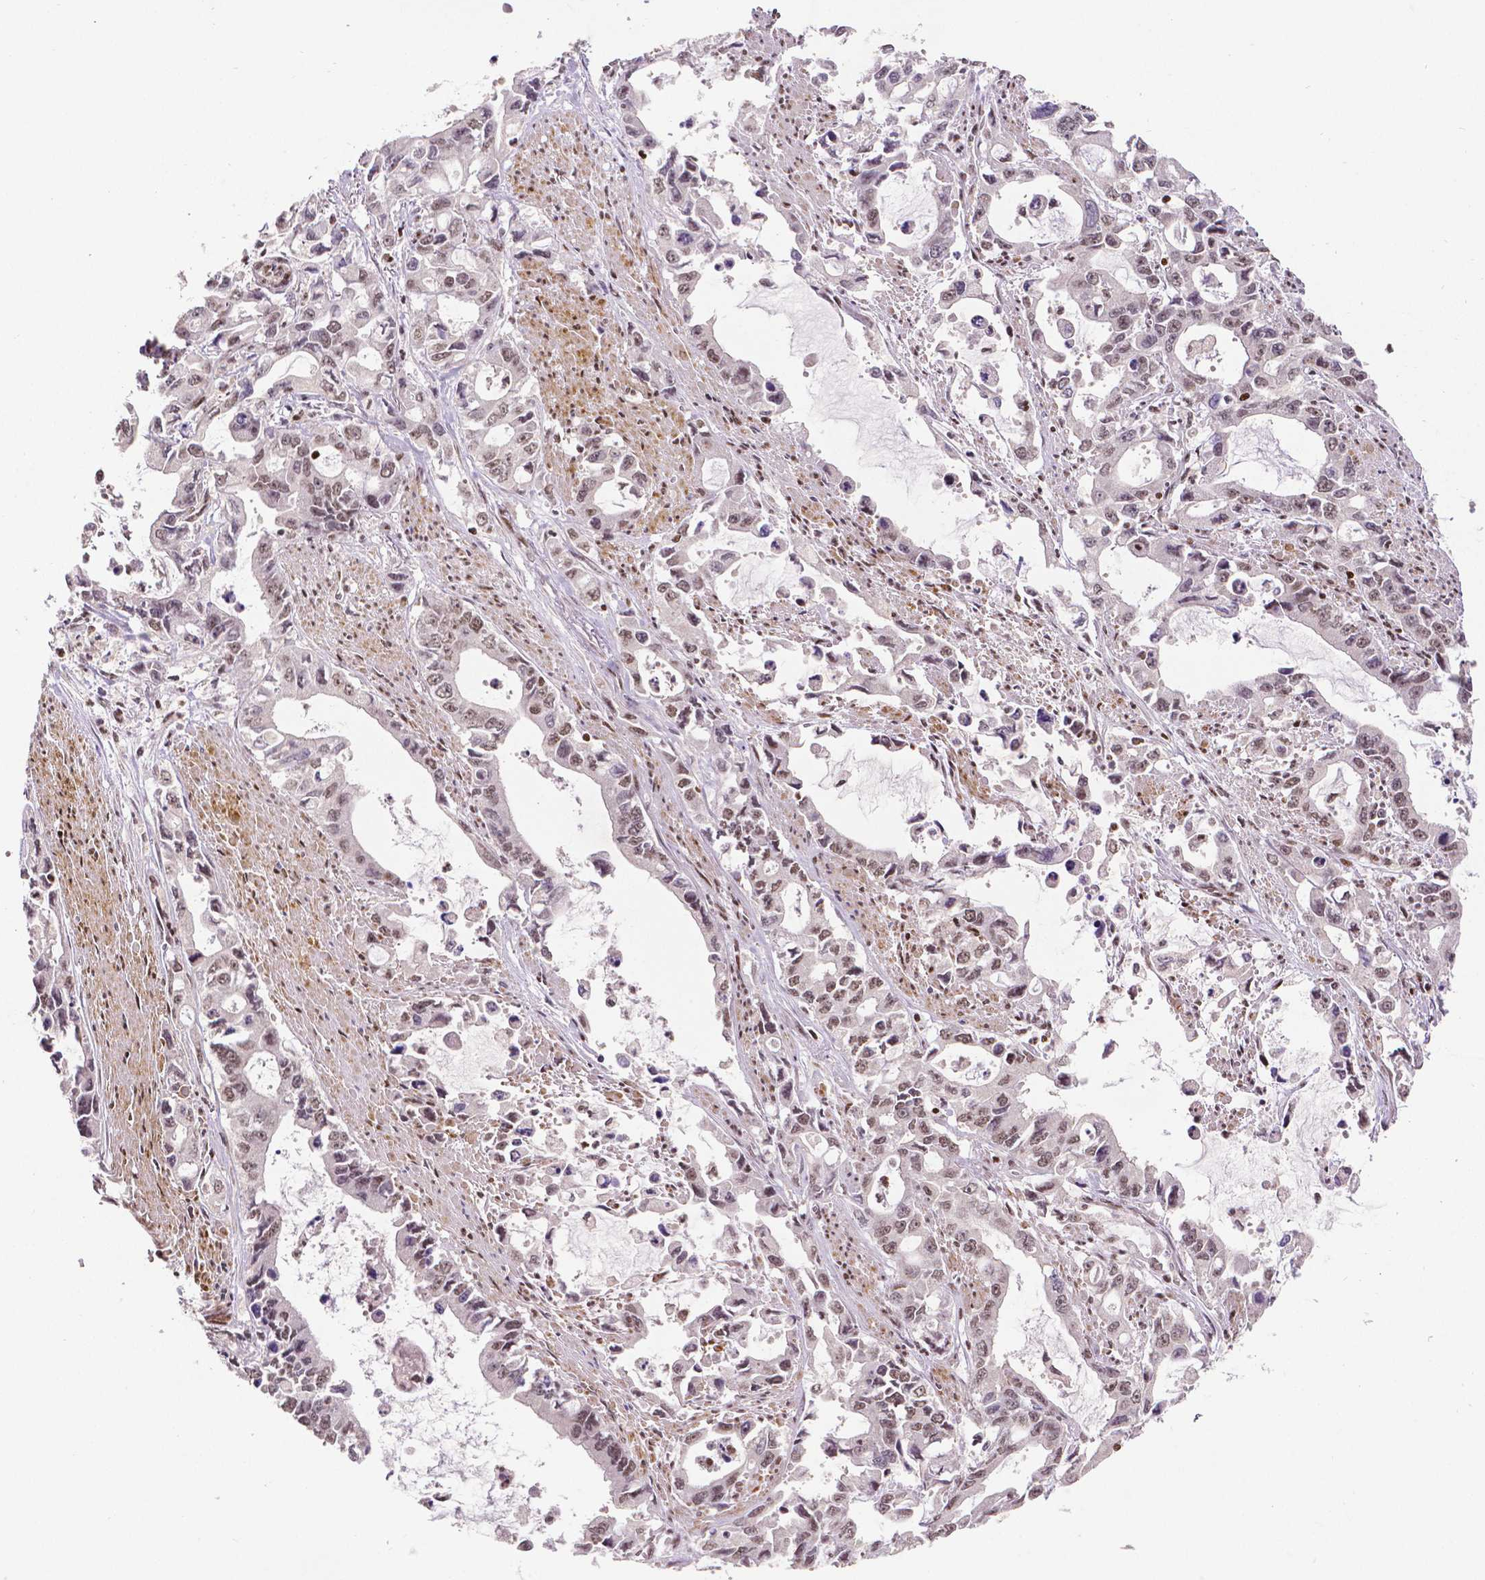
{"staining": {"intensity": "weak", "quantity": "25%-75%", "location": "nuclear"}, "tissue": "stomach cancer", "cell_type": "Tumor cells", "image_type": "cancer", "snomed": [{"axis": "morphology", "description": "Adenocarcinoma, NOS"}, {"axis": "topography", "description": "Stomach, upper"}], "caption": "Immunohistochemical staining of human adenocarcinoma (stomach) exhibits low levels of weak nuclear positivity in approximately 25%-75% of tumor cells.", "gene": "CTCF", "patient": {"sex": "male", "age": 85}}